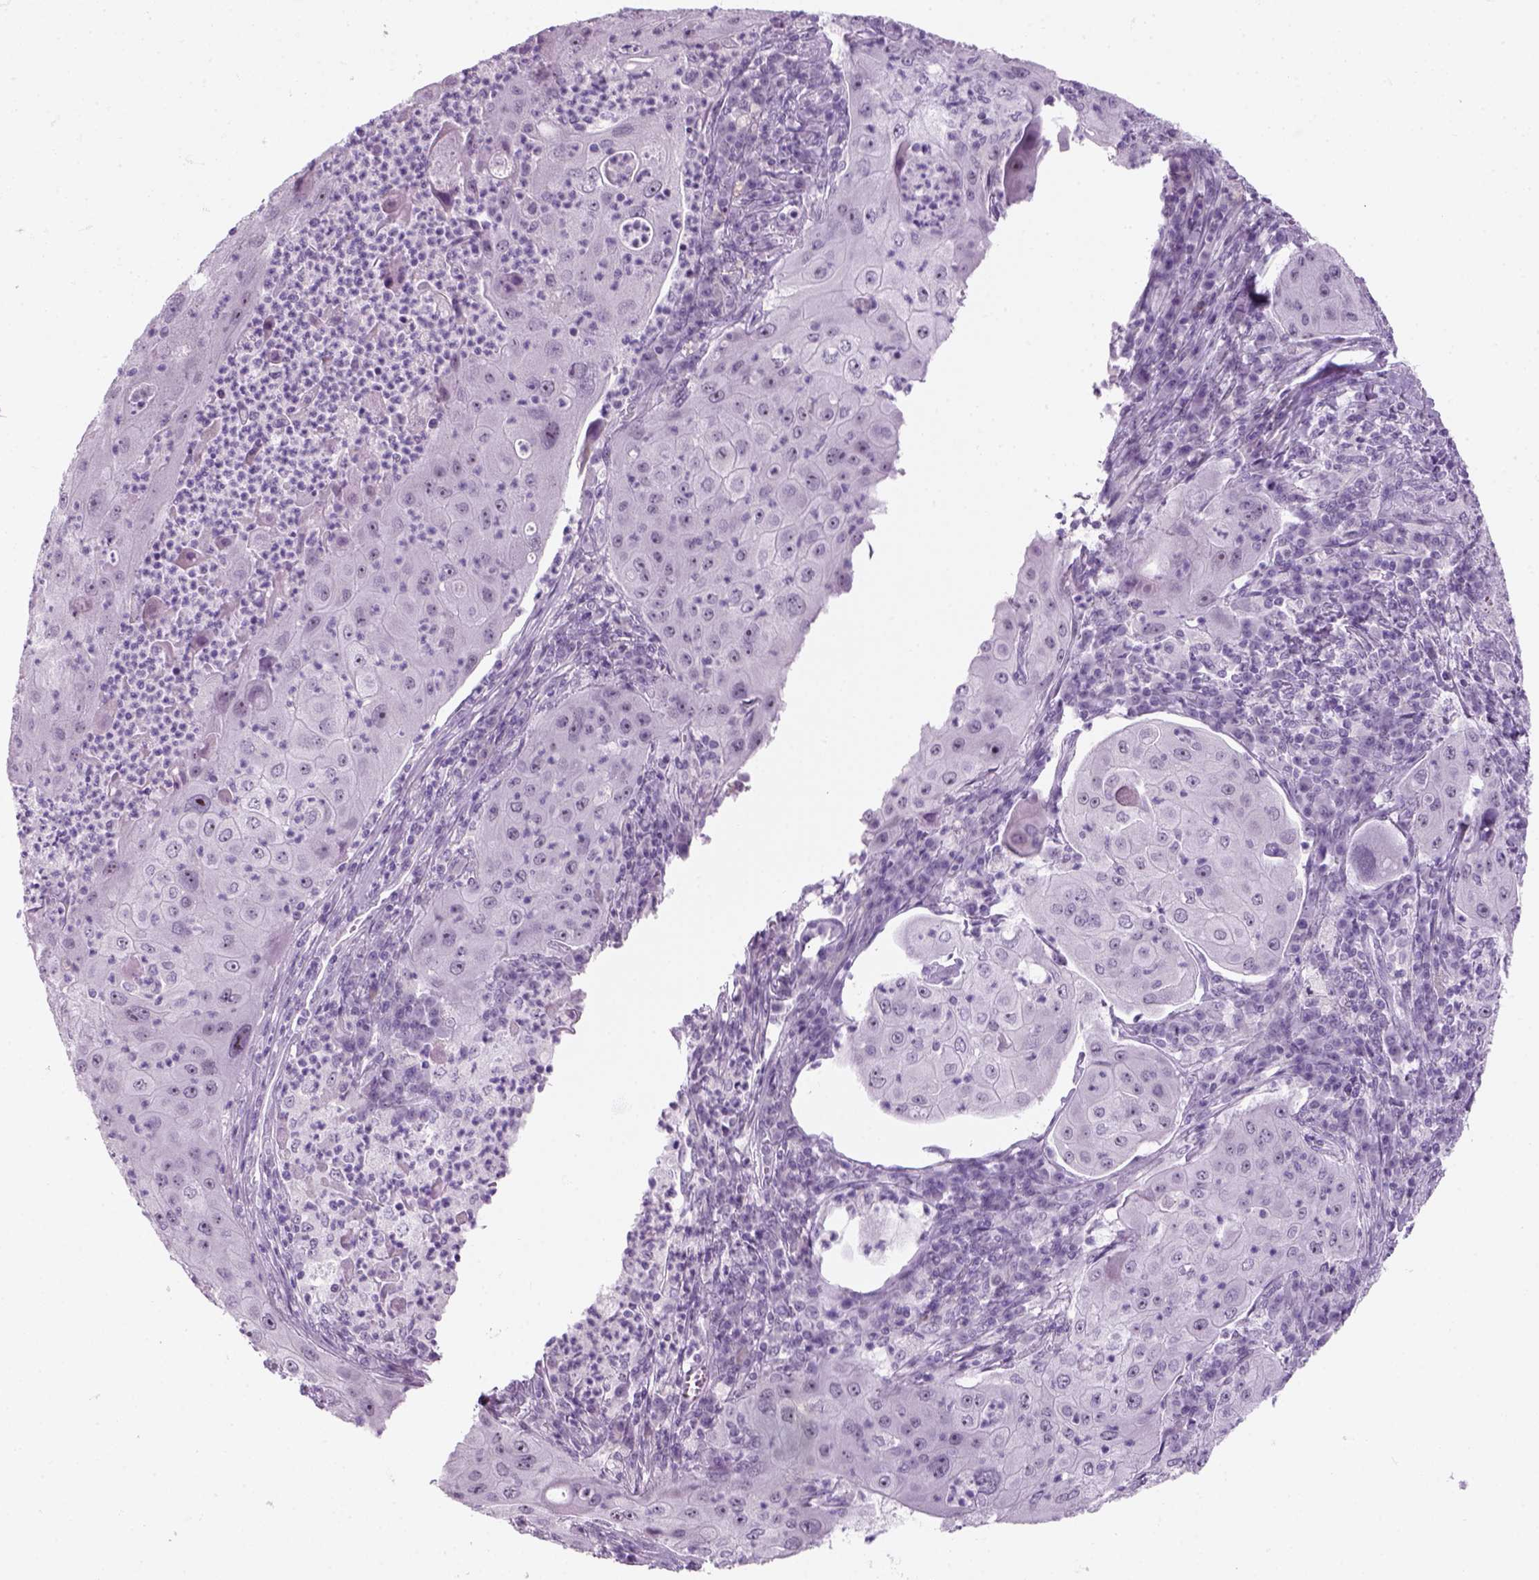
{"staining": {"intensity": "negative", "quantity": "none", "location": "none"}, "tissue": "lung cancer", "cell_type": "Tumor cells", "image_type": "cancer", "snomed": [{"axis": "morphology", "description": "Squamous cell carcinoma, NOS"}, {"axis": "topography", "description": "Lung"}], "caption": "High magnification brightfield microscopy of lung cancer stained with DAB (brown) and counterstained with hematoxylin (blue): tumor cells show no significant expression.", "gene": "ZNF865", "patient": {"sex": "female", "age": 59}}